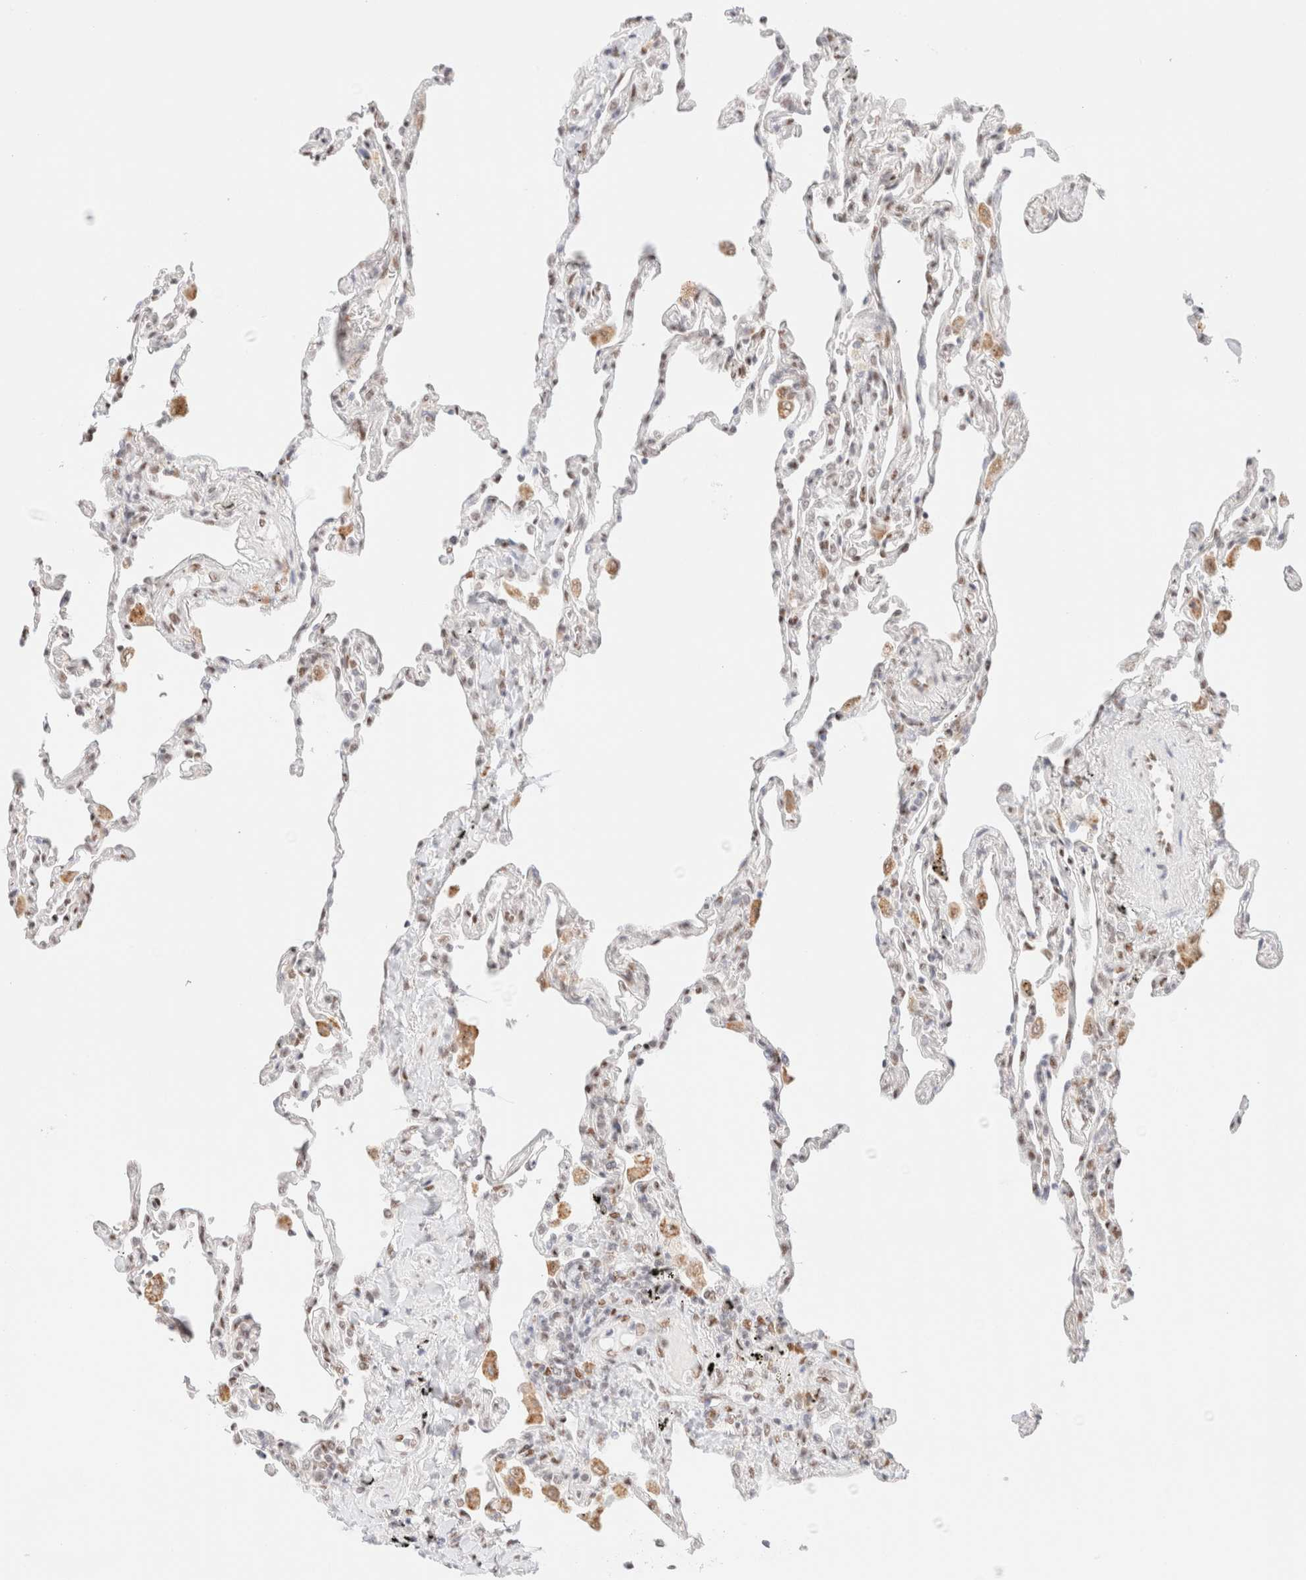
{"staining": {"intensity": "weak", "quantity": "25%-75%", "location": "nuclear"}, "tissue": "lung", "cell_type": "Alveolar cells", "image_type": "normal", "snomed": [{"axis": "morphology", "description": "Normal tissue, NOS"}, {"axis": "topography", "description": "Lung"}], "caption": "Lung stained with a brown dye displays weak nuclear positive staining in about 25%-75% of alveolar cells.", "gene": "CIC", "patient": {"sex": "male", "age": 59}}